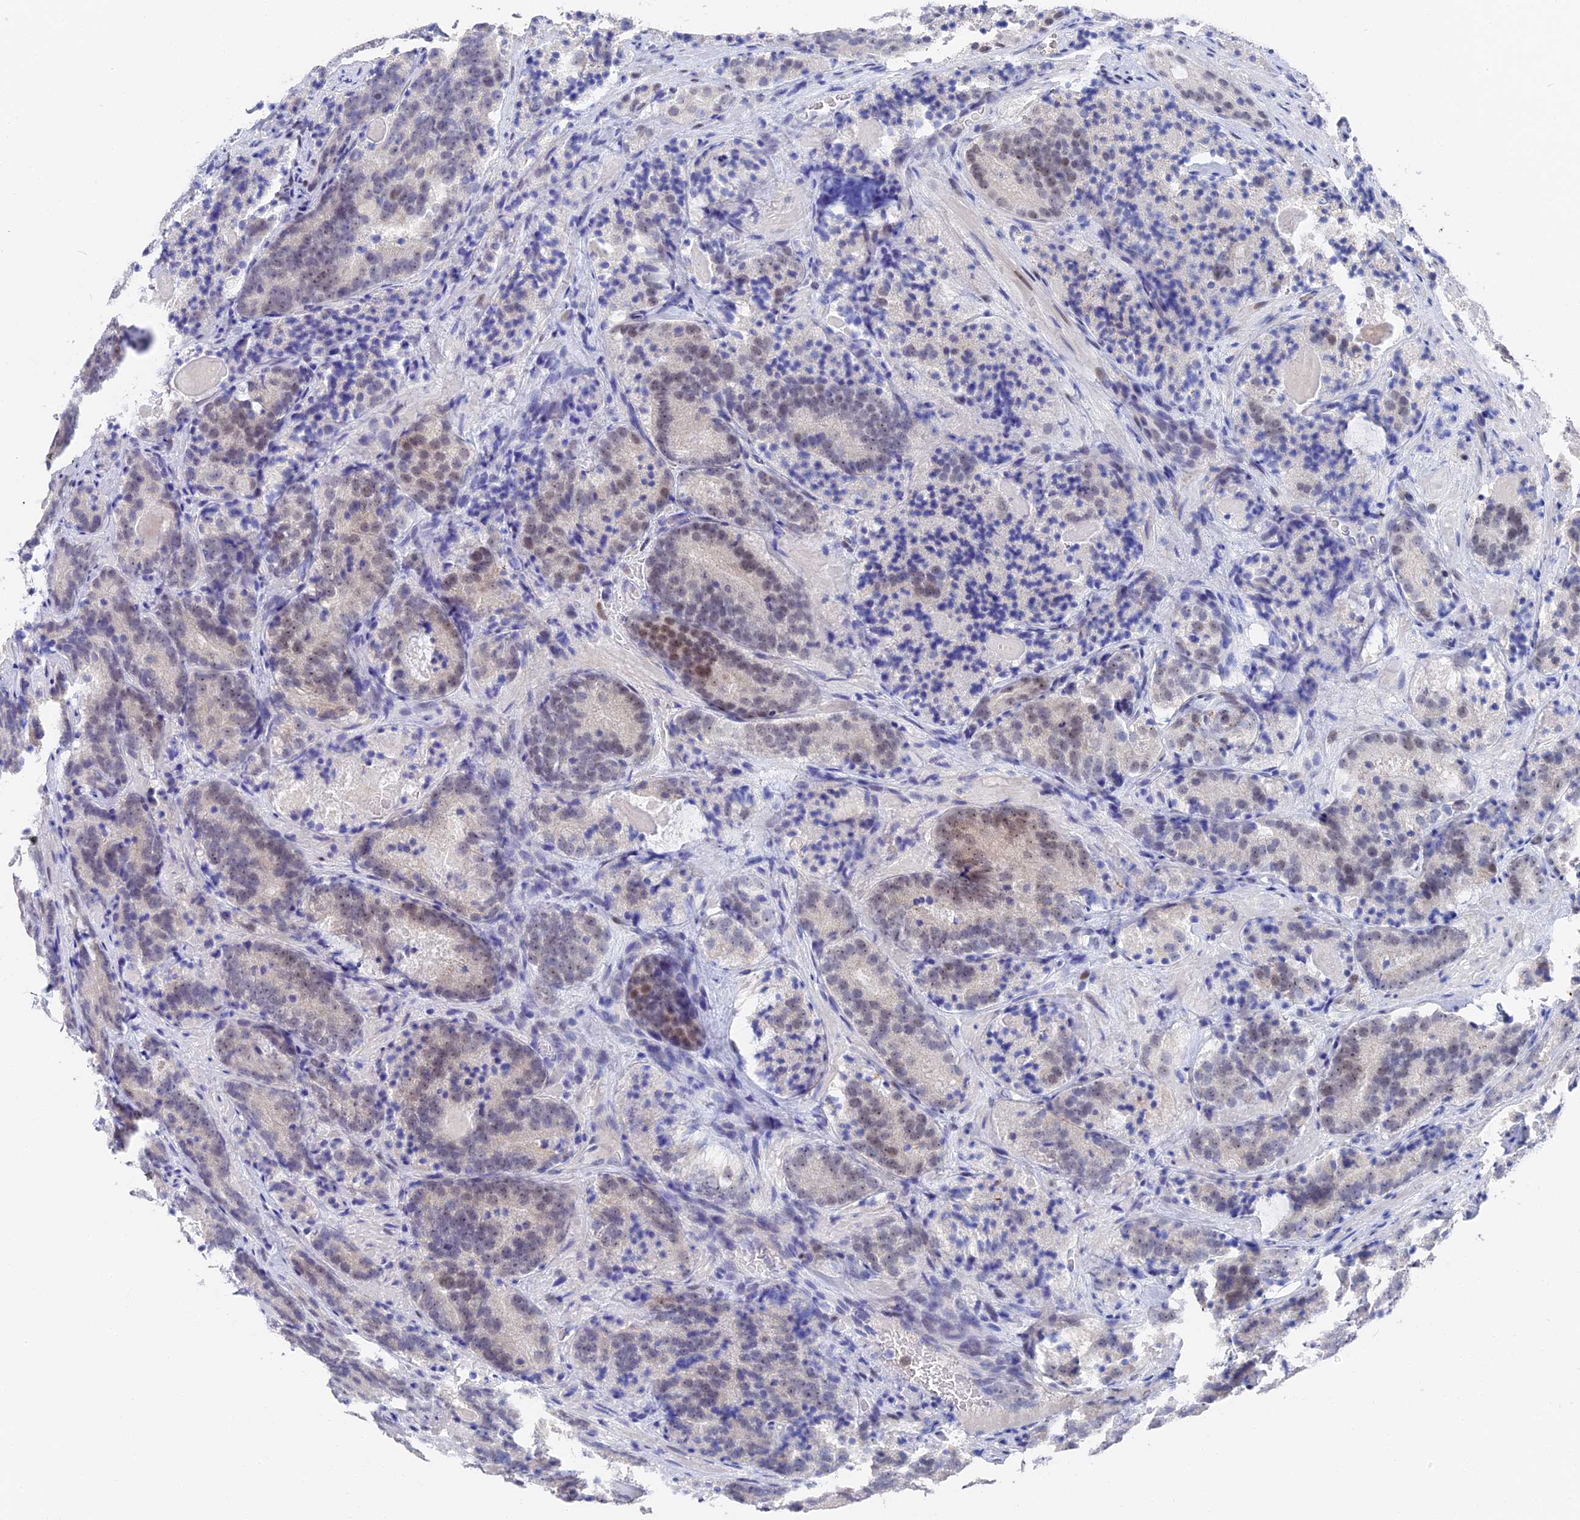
{"staining": {"intensity": "moderate", "quantity": "<25%", "location": "nuclear"}, "tissue": "prostate cancer", "cell_type": "Tumor cells", "image_type": "cancer", "snomed": [{"axis": "morphology", "description": "Adenocarcinoma, High grade"}, {"axis": "topography", "description": "Prostate"}], "caption": "Protein expression analysis of human high-grade adenocarcinoma (prostate) reveals moderate nuclear positivity in approximately <25% of tumor cells.", "gene": "VPS33B", "patient": {"sex": "male", "age": 57}}